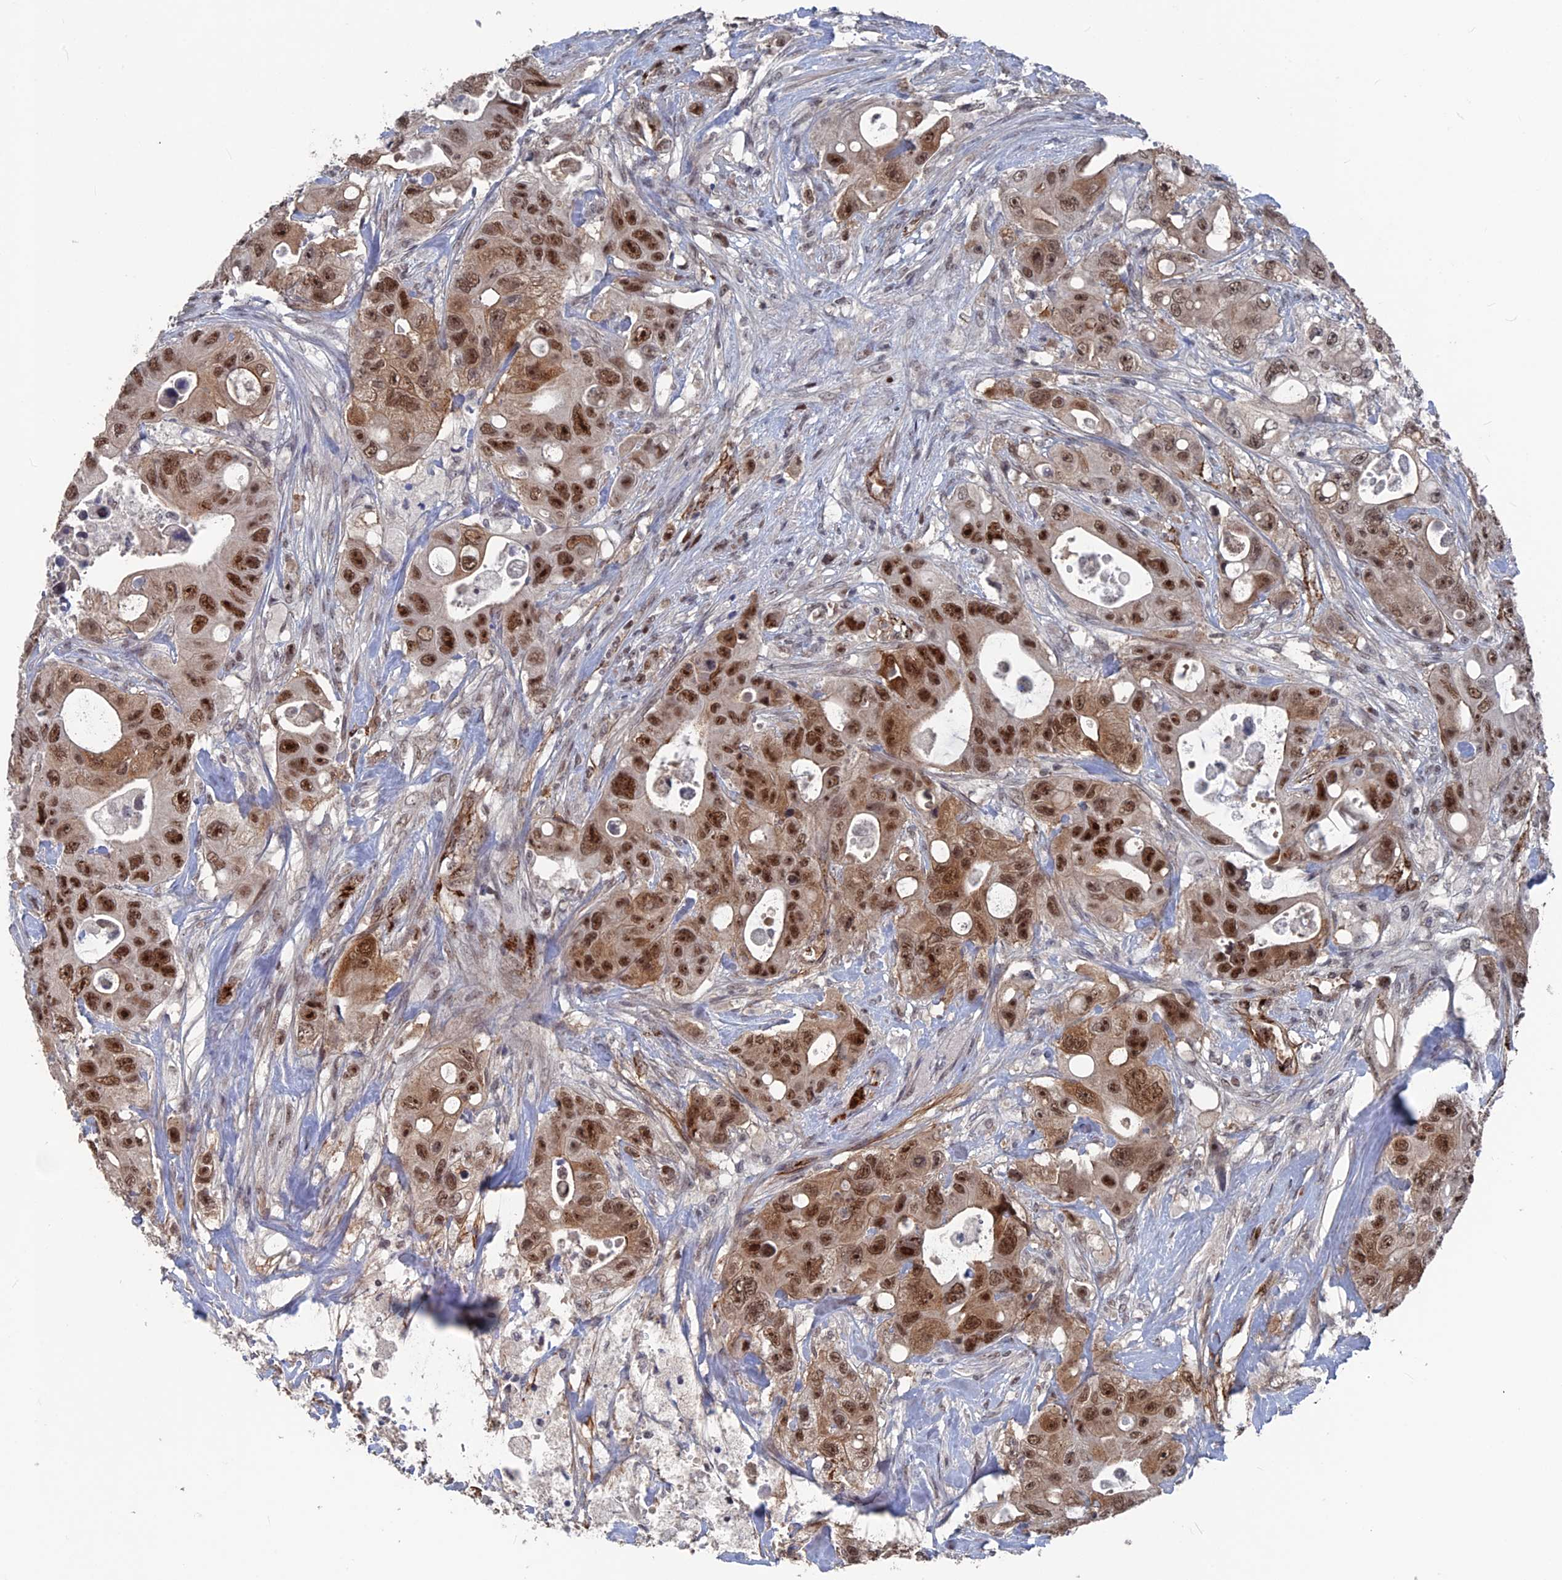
{"staining": {"intensity": "strong", "quantity": ">75%", "location": "nuclear"}, "tissue": "colorectal cancer", "cell_type": "Tumor cells", "image_type": "cancer", "snomed": [{"axis": "morphology", "description": "Adenocarcinoma, NOS"}, {"axis": "topography", "description": "Colon"}], "caption": "Immunohistochemistry (IHC) image of neoplastic tissue: colorectal cancer stained using IHC demonstrates high levels of strong protein expression localized specifically in the nuclear of tumor cells, appearing as a nuclear brown color.", "gene": "SH3D21", "patient": {"sex": "female", "age": 46}}